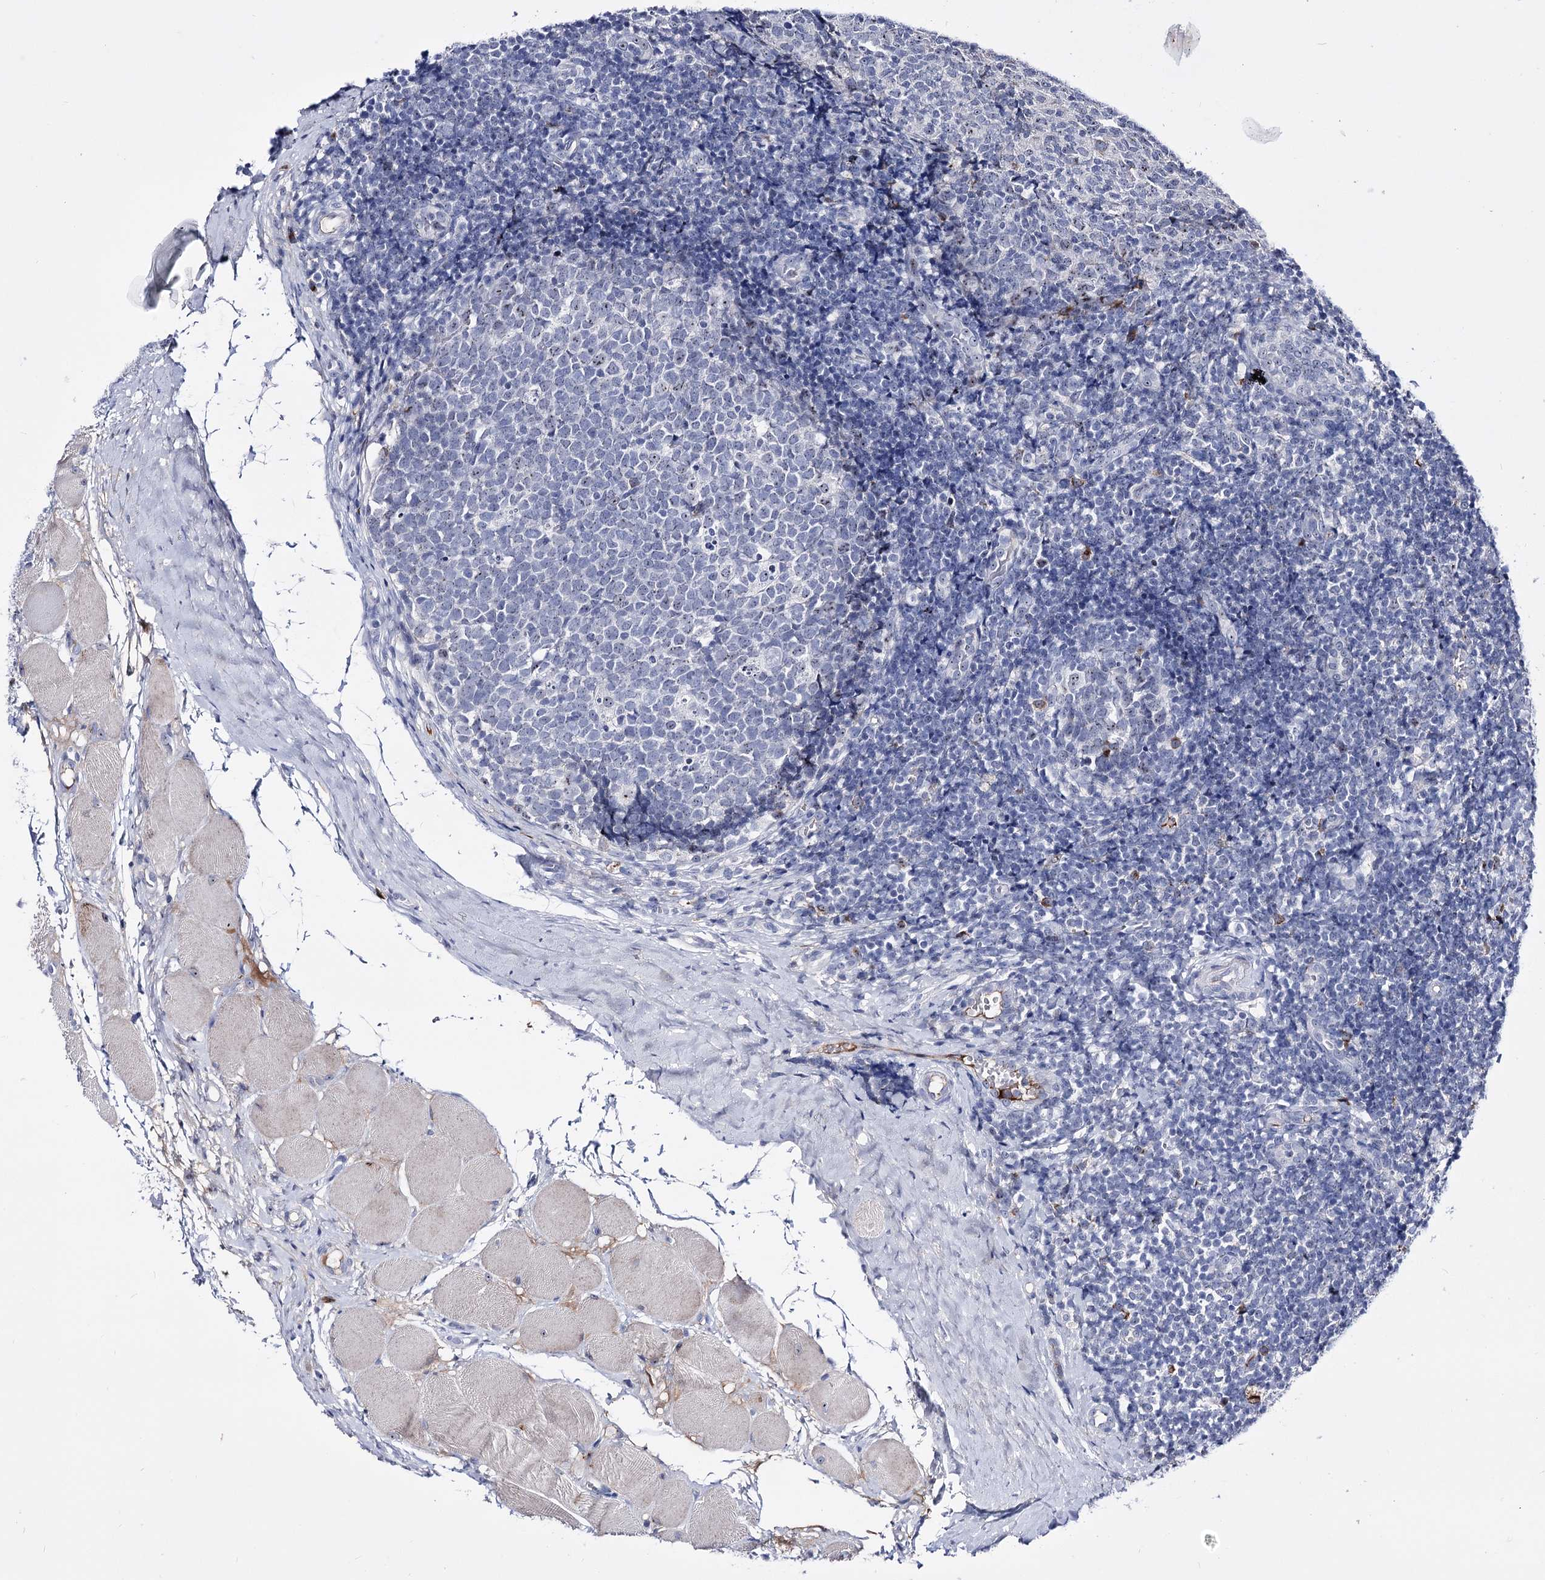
{"staining": {"intensity": "moderate", "quantity": "<25%", "location": "nuclear"}, "tissue": "tonsil", "cell_type": "Germinal center cells", "image_type": "normal", "snomed": [{"axis": "morphology", "description": "Normal tissue, NOS"}, {"axis": "topography", "description": "Tonsil"}], "caption": "Germinal center cells show moderate nuclear staining in about <25% of cells in benign tonsil. (Stains: DAB in brown, nuclei in blue, Microscopy: brightfield microscopy at high magnification).", "gene": "PCGF5", "patient": {"sex": "female", "age": 19}}